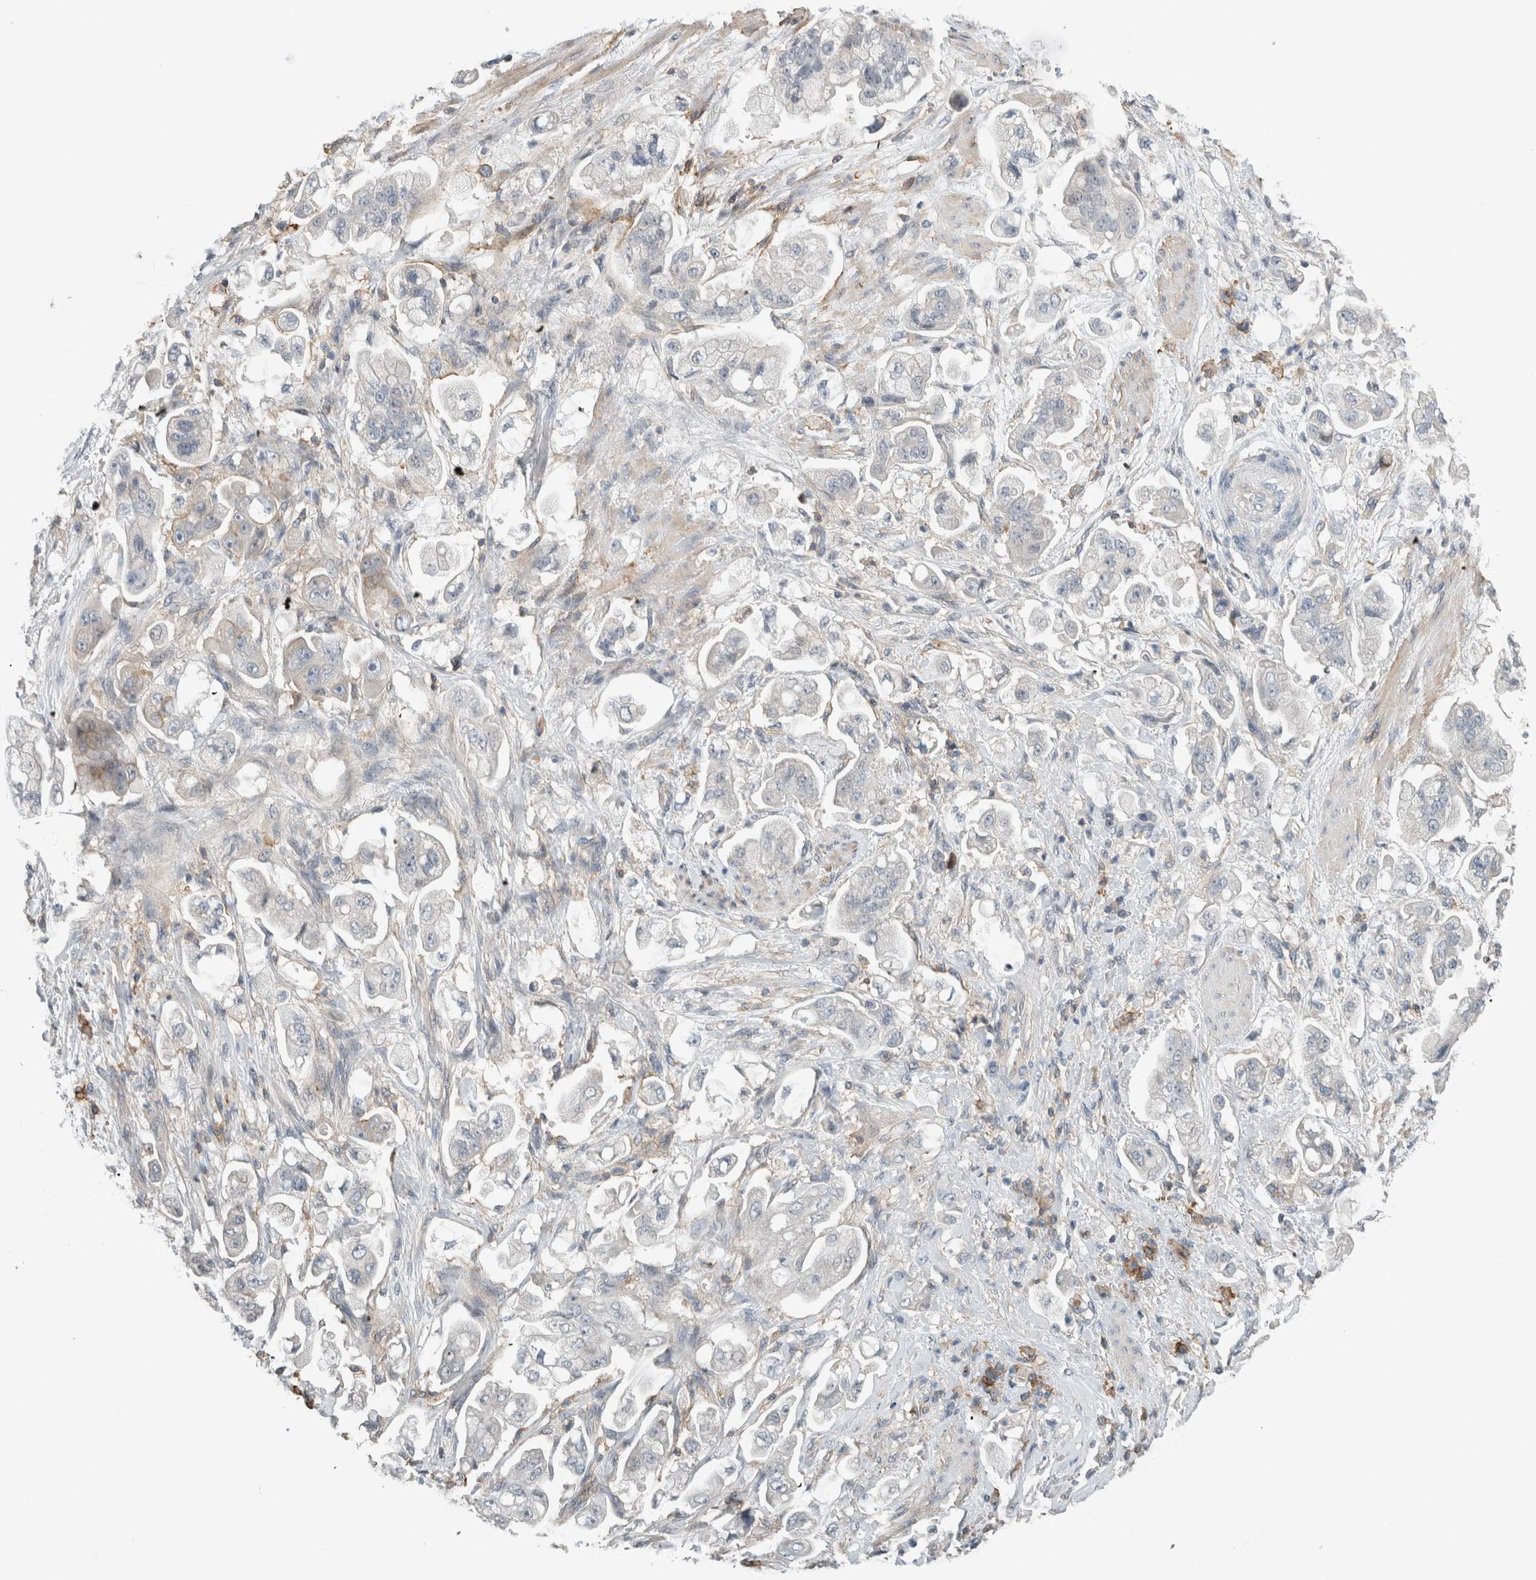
{"staining": {"intensity": "negative", "quantity": "none", "location": "none"}, "tissue": "stomach cancer", "cell_type": "Tumor cells", "image_type": "cancer", "snomed": [{"axis": "morphology", "description": "Adenocarcinoma, NOS"}, {"axis": "topography", "description": "Stomach"}], "caption": "This is an immunohistochemistry (IHC) micrograph of adenocarcinoma (stomach). There is no staining in tumor cells.", "gene": "ERCC6L2", "patient": {"sex": "male", "age": 62}}